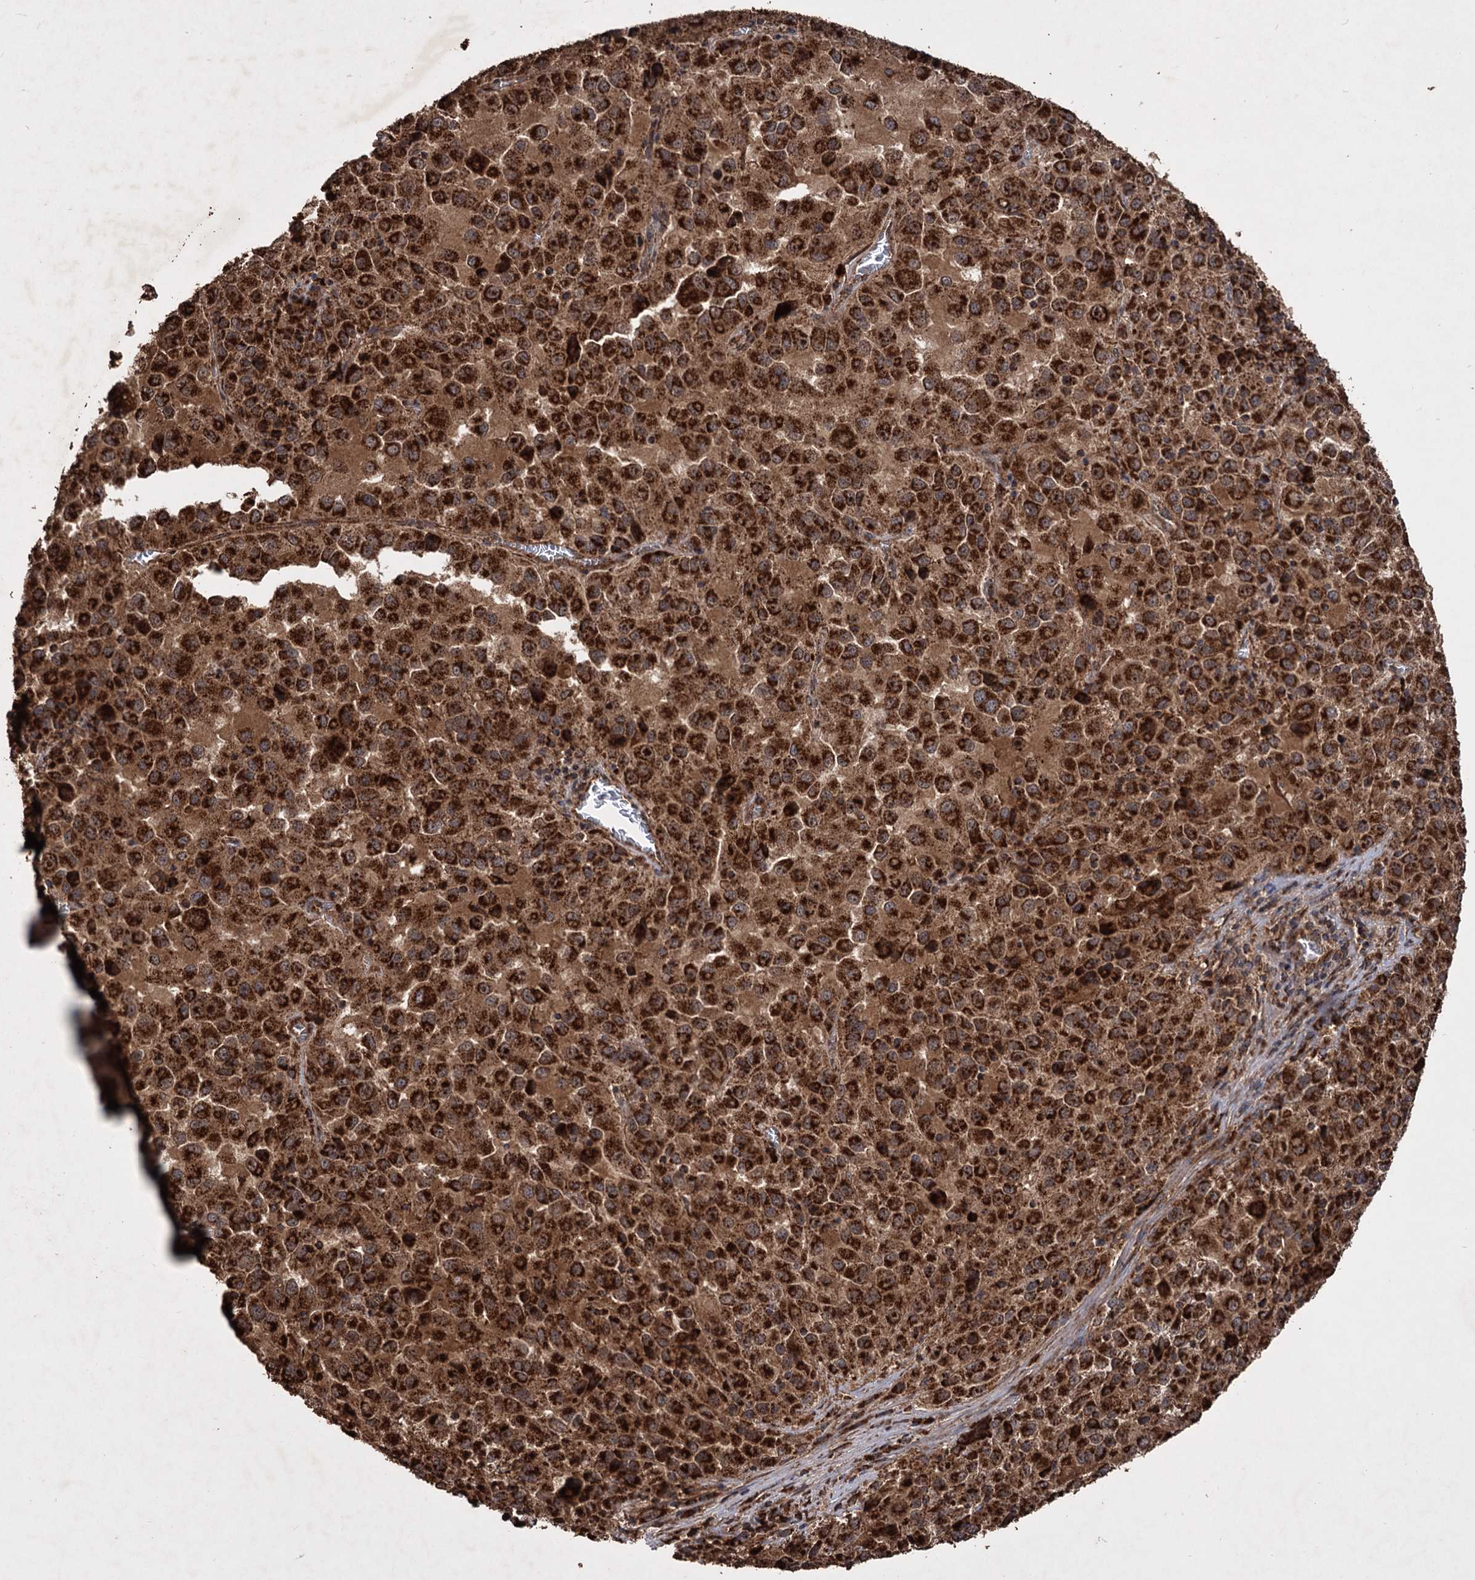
{"staining": {"intensity": "strong", "quantity": ">75%", "location": "cytoplasmic/membranous"}, "tissue": "melanoma", "cell_type": "Tumor cells", "image_type": "cancer", "snomed": [{"axis": "morphology", "description": "Malignant melanoma, Metastatic site"}, {"axis": "topography", "description": "Lung"}], "caption": "Melanoma tissue reveals strong cytoplasmic/membranous expression in approximately >75% of tumor cells The protein of interest is stained brown, and the nuclei are stained in blue (DAB (3,3'-diaminobenzidine) IHC with brightfield microscopy, high magnification).", "gene": "IPO4", "patient": {"sex": "male", "age": 64}}